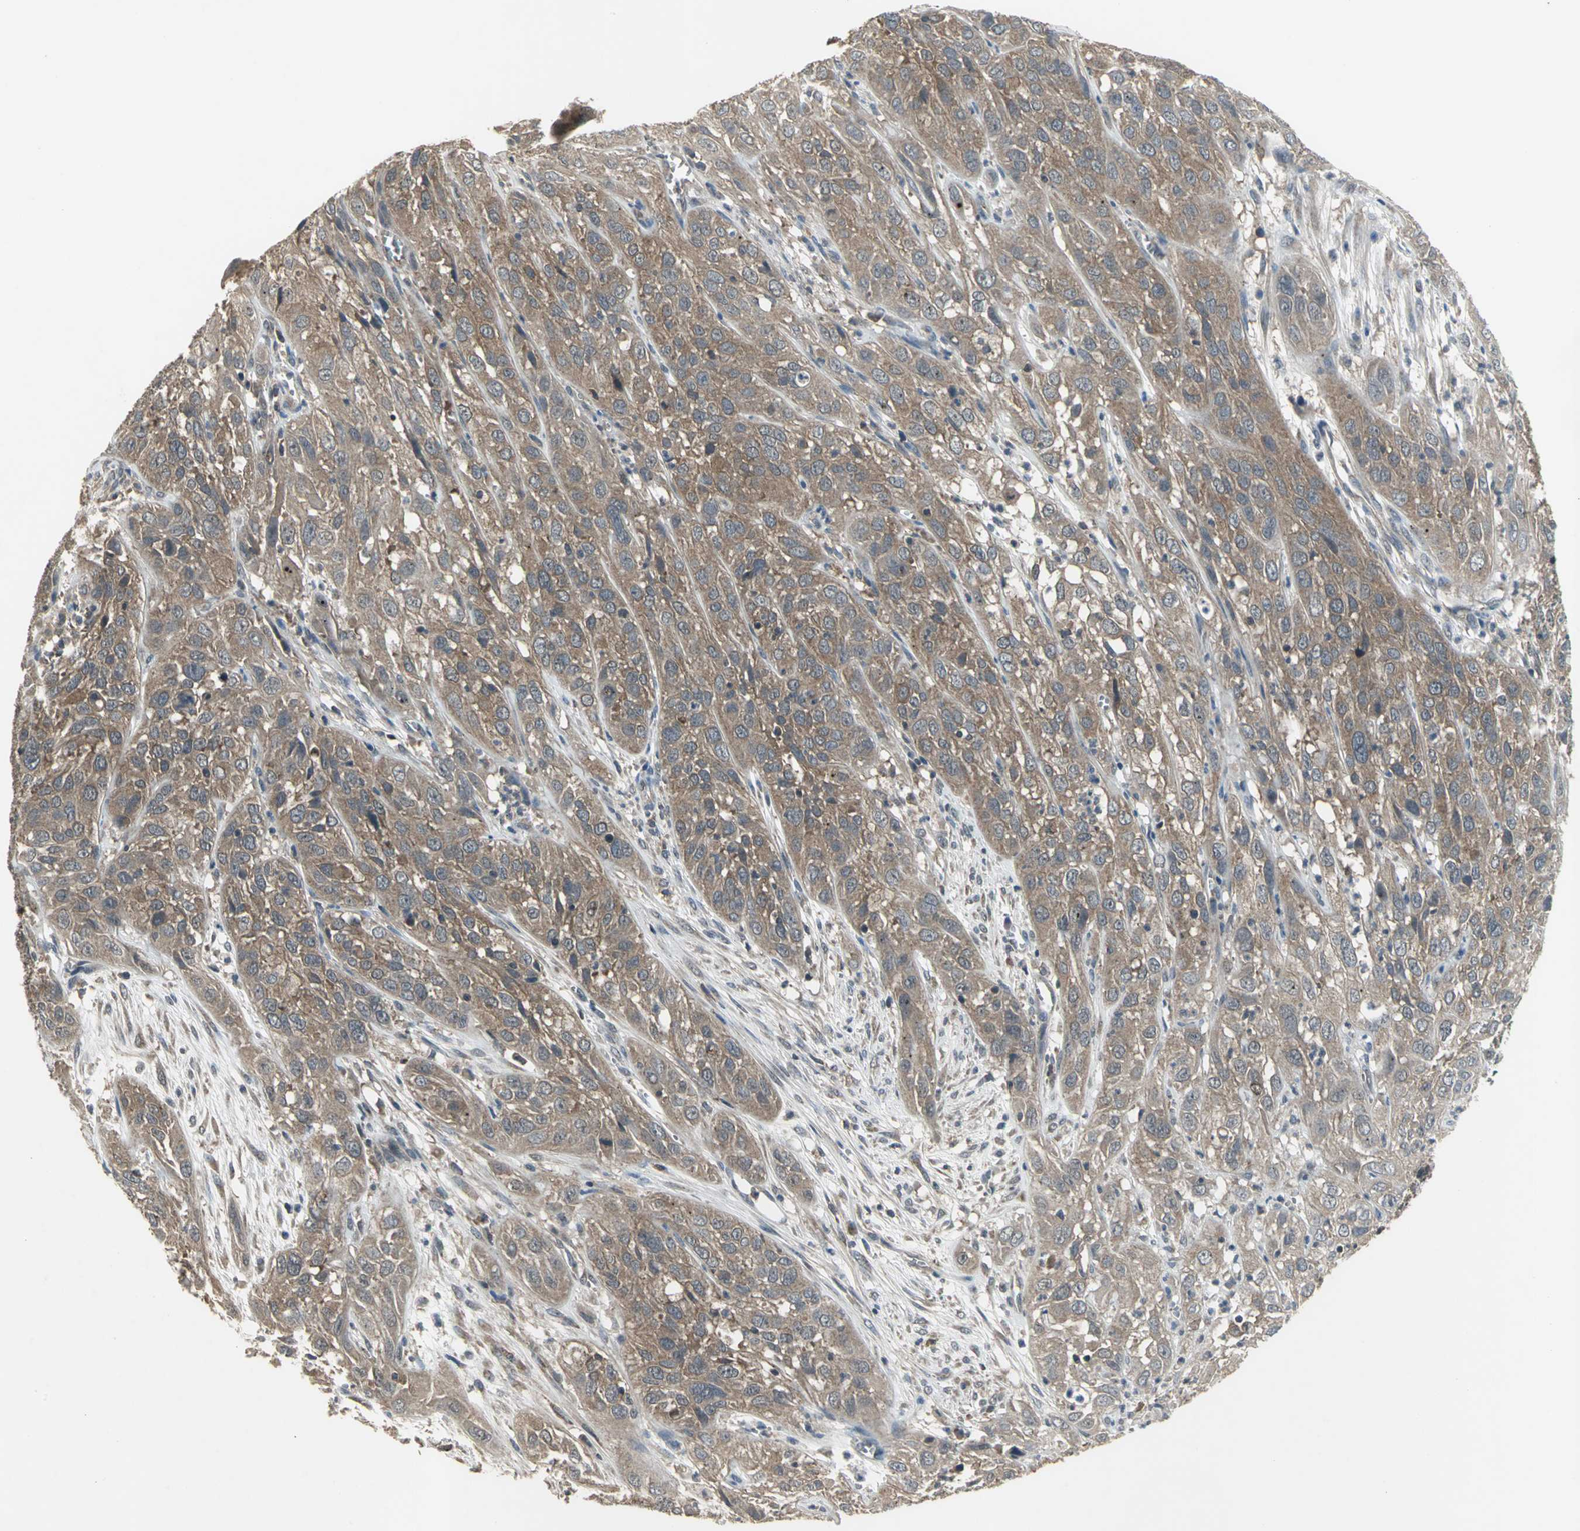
{"staining": {"intensity": "moderate", "quantity": ">75%", "location": "cytoplasmic/membranous"}, "tissue": "cervical cancer", "cell_type": "Tumor cells", "image_type": "cancer", "snomed": [{"axis": "morphology", "description": "Squamous cell carcinoma, NOS"}, {"axis": "topography", "description": "Cervix"}], "caption": "Brown immunohistochemical staining in human cervical squamous cell carcinoma shows moderate cytoplasmic/membranous staining in approximately >75% of tumor cells. The staining is performed using DAB (3,3'-diaminobenzidine) brown chromogen to label protein expression. The nuclei are counter-stained blue using hematoxylin.", "gene": "KEAP1", "patient": {"sex": "female", "age": 32}}